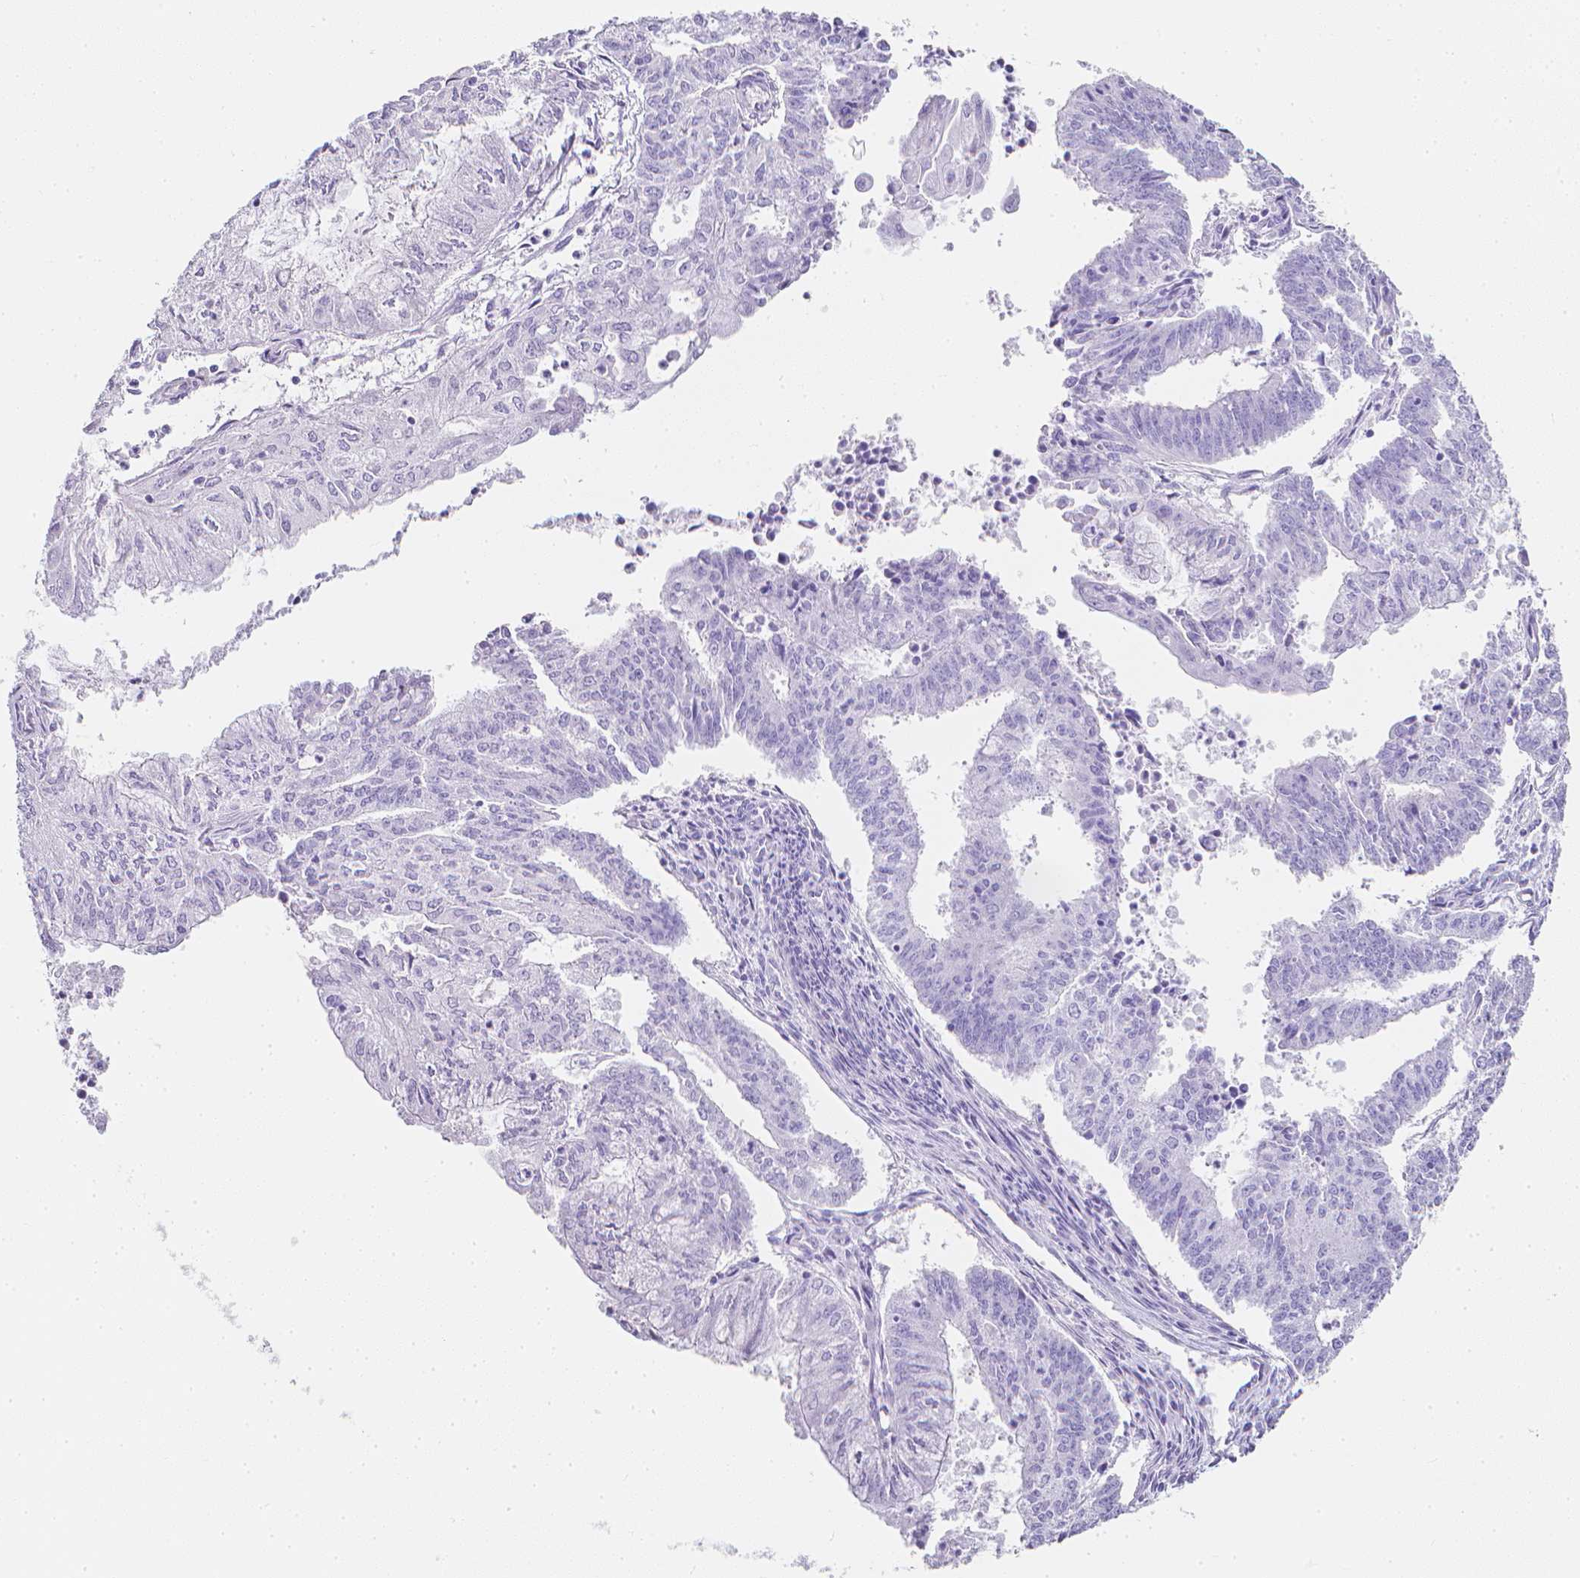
{"staining": {"intensity": "negative", "quantity": "none", "location": "none"}, "tissue": "endometrial cancer", "cell_type": "Tumor cells", "image_type": "cancer", "snomed": [{"axis": "morphology", "description": "Adenocarcinoma, NOS"}, {"axis": "topography", "description": "Endometrium"}], "caption": "Immunohistochemical staining of human endometrial cancer (adenocarcinoma) shows no significant positivity in tumor cells.", "gene": "LGALS4", "patient": {"sex": "female", "age": 61}}